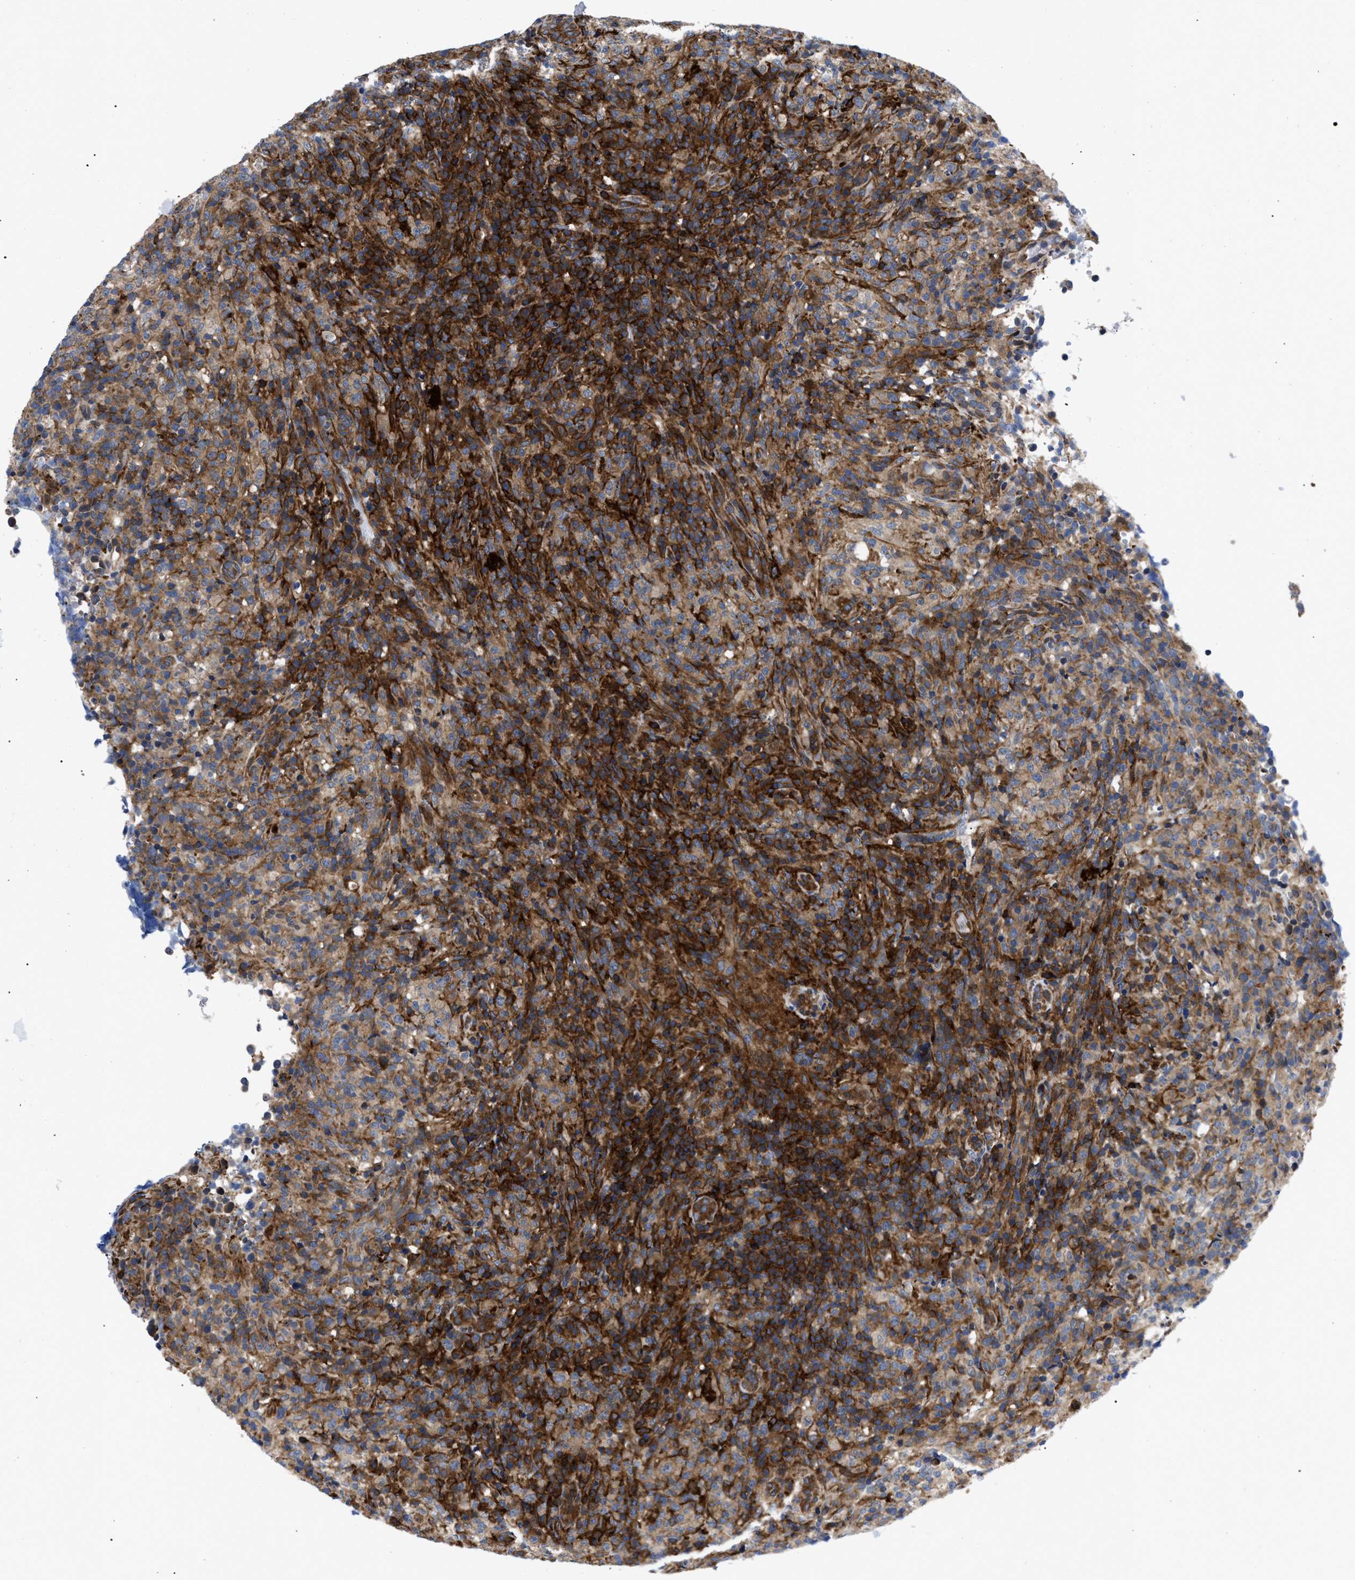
{"staining": {"intensity": "moderate", "quantity": "25%-75%", "location": "cytoplasmic/membranous"}, "tissue": "lymphoma", "cell_type": "Tumor cells", "image_type": "cancer", "snomed": [{"axis": "morphology", "description": "Malignant lymphoma, non-Hodgkin's type, High grade"}, {"axis": "topography", "description": "Lymph node"}], "caption": "Human high-grade malignant lymphoma, non-Hodgkin's type stained with a brown dye shows moderate cytoplasmic/membranous positive staining in about 25%-75% of tumor cells.", "gene": "SPAST", "patient": {"sex": "female", "age": 76}}